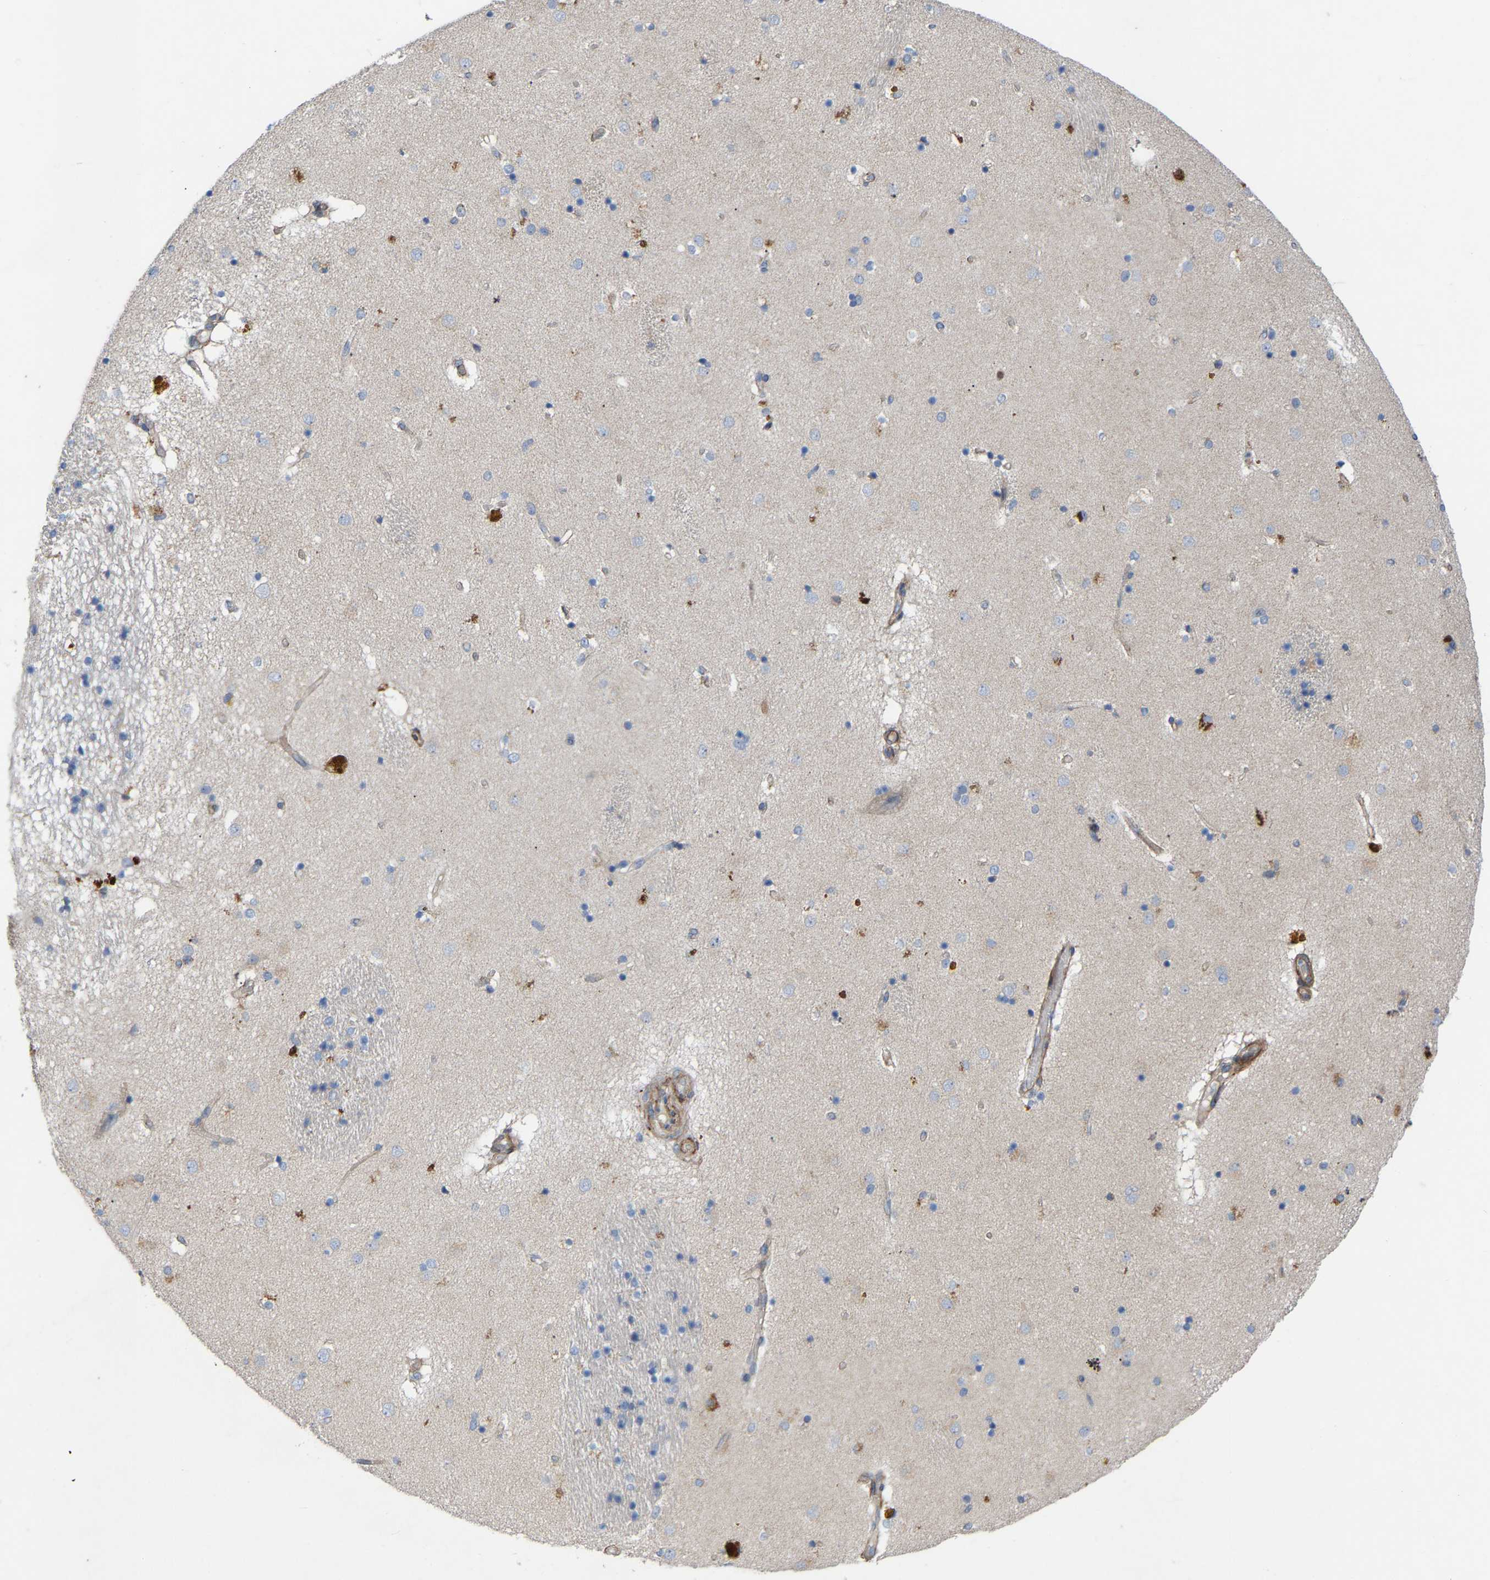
{"staining": {"intensity": "negative", "quantity": "none", "location": "none"}, "tissue": "caudate", "cell_type": "Glial cells", "image_type": "normal", "snomed": [{"axis": "morphology", "description": "Normal tissue, NOS"}, {"axis": "topography", "description": "Lateral ventricle wall"}], "caption": "Glial cells show no significant protein staining in unremarkable caudate. The staining is performed using DAB brown chromogen with nuclei counter-stained in using hematoxylin.", "gene": "TOR1B", "patient": {"sex": "male", "age": 70}}